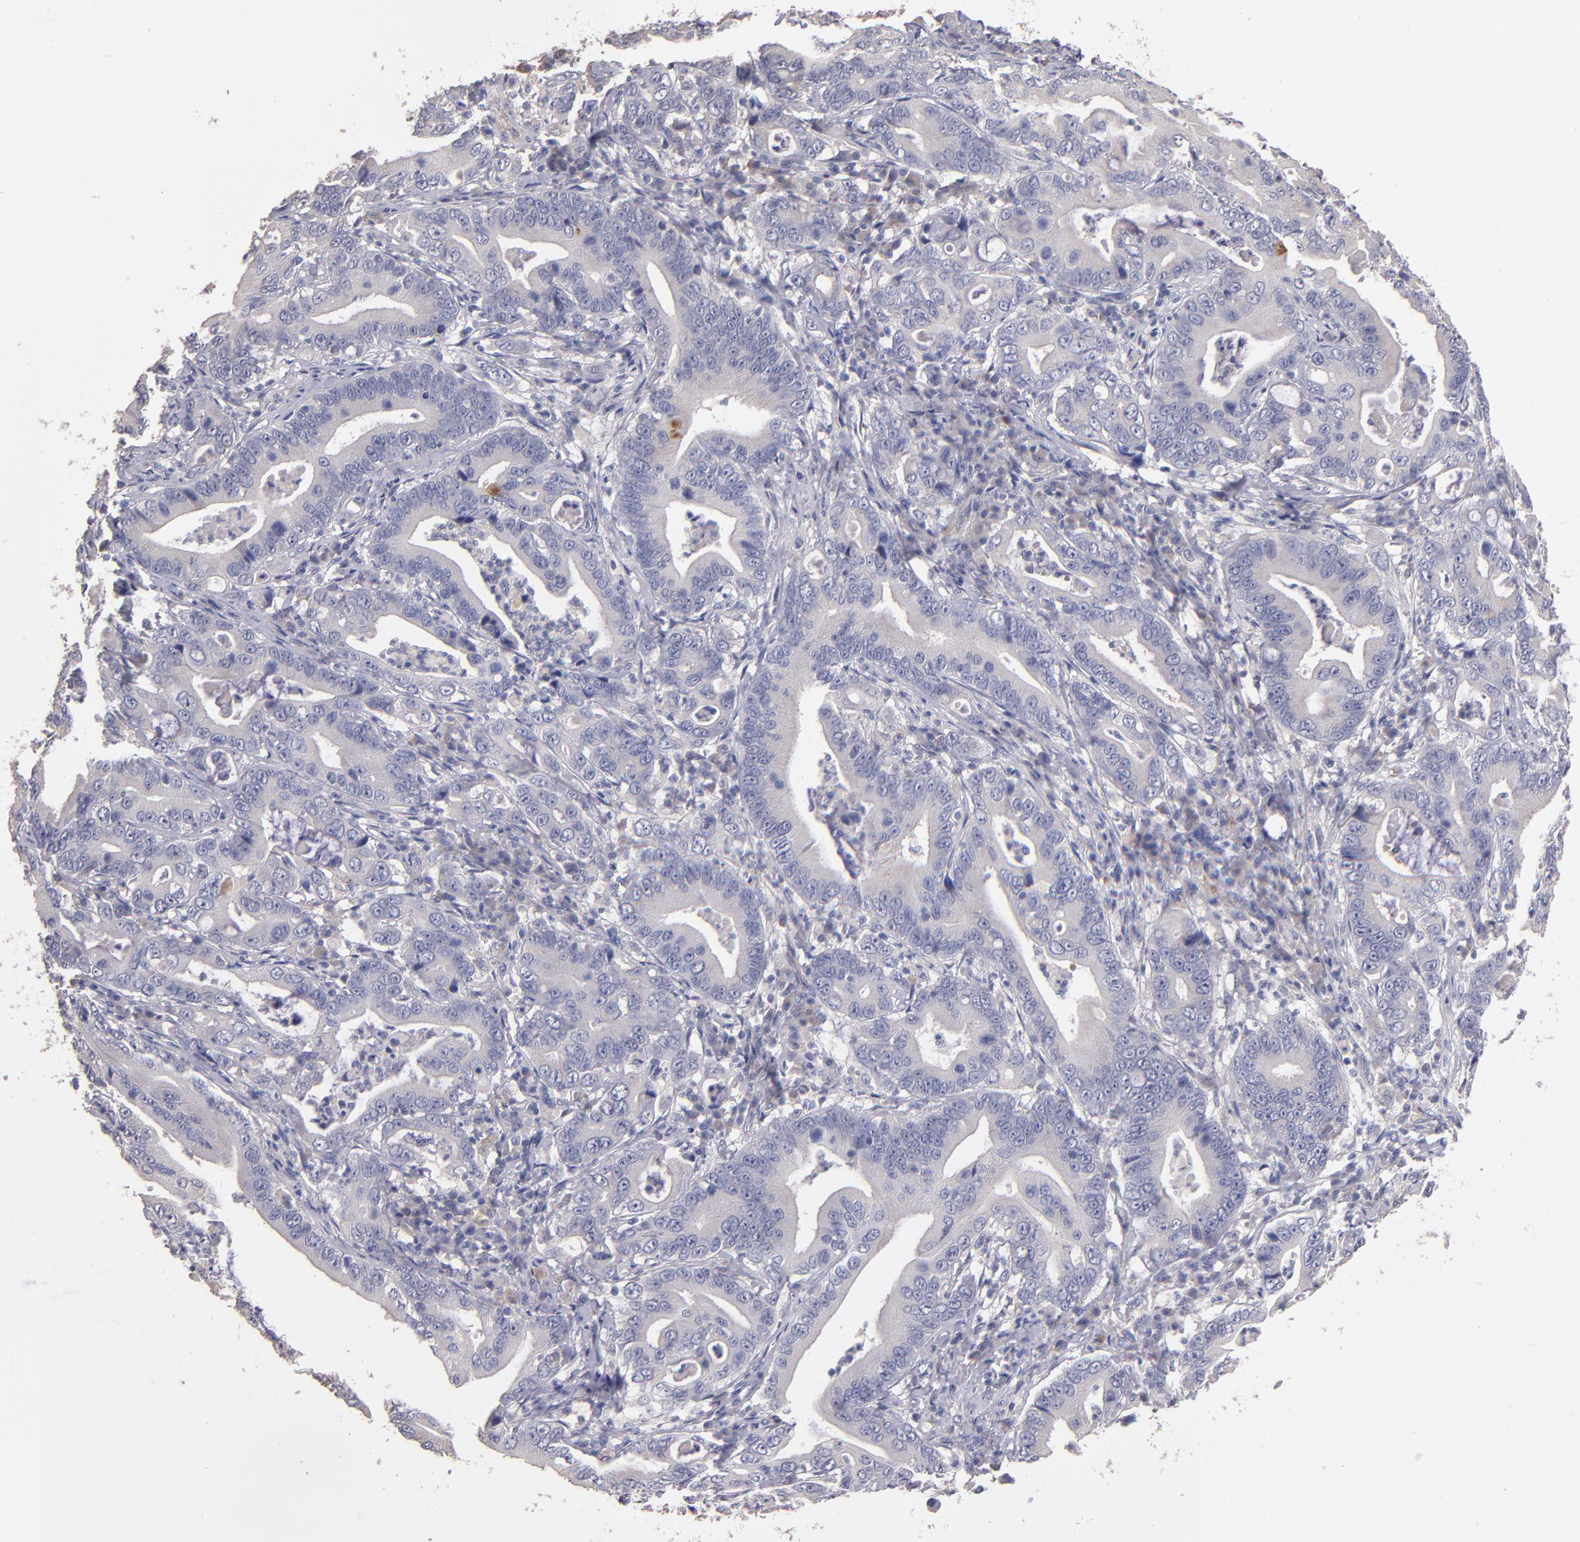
{"staining": {"intensity": "negative", "quantity": "none", "location": "none"}, "tissue": "stomach cancer", "cell_type": "Tumor cells", "image_type": "cancer", "snomed": [{"axis": "morphology", "description": "Adenocarcinoma, NOS"}, {"axis": "topography", "description": "Stomach, upper"}], "caption": "Immunohistochemistry image of neoplastic tissue: human stomach adenocarcinoma stained with DAB displays no significant protein staining in tumor cells.", "gene": "MAGEE1", "patient": {"sex": "male", "age": 63}}